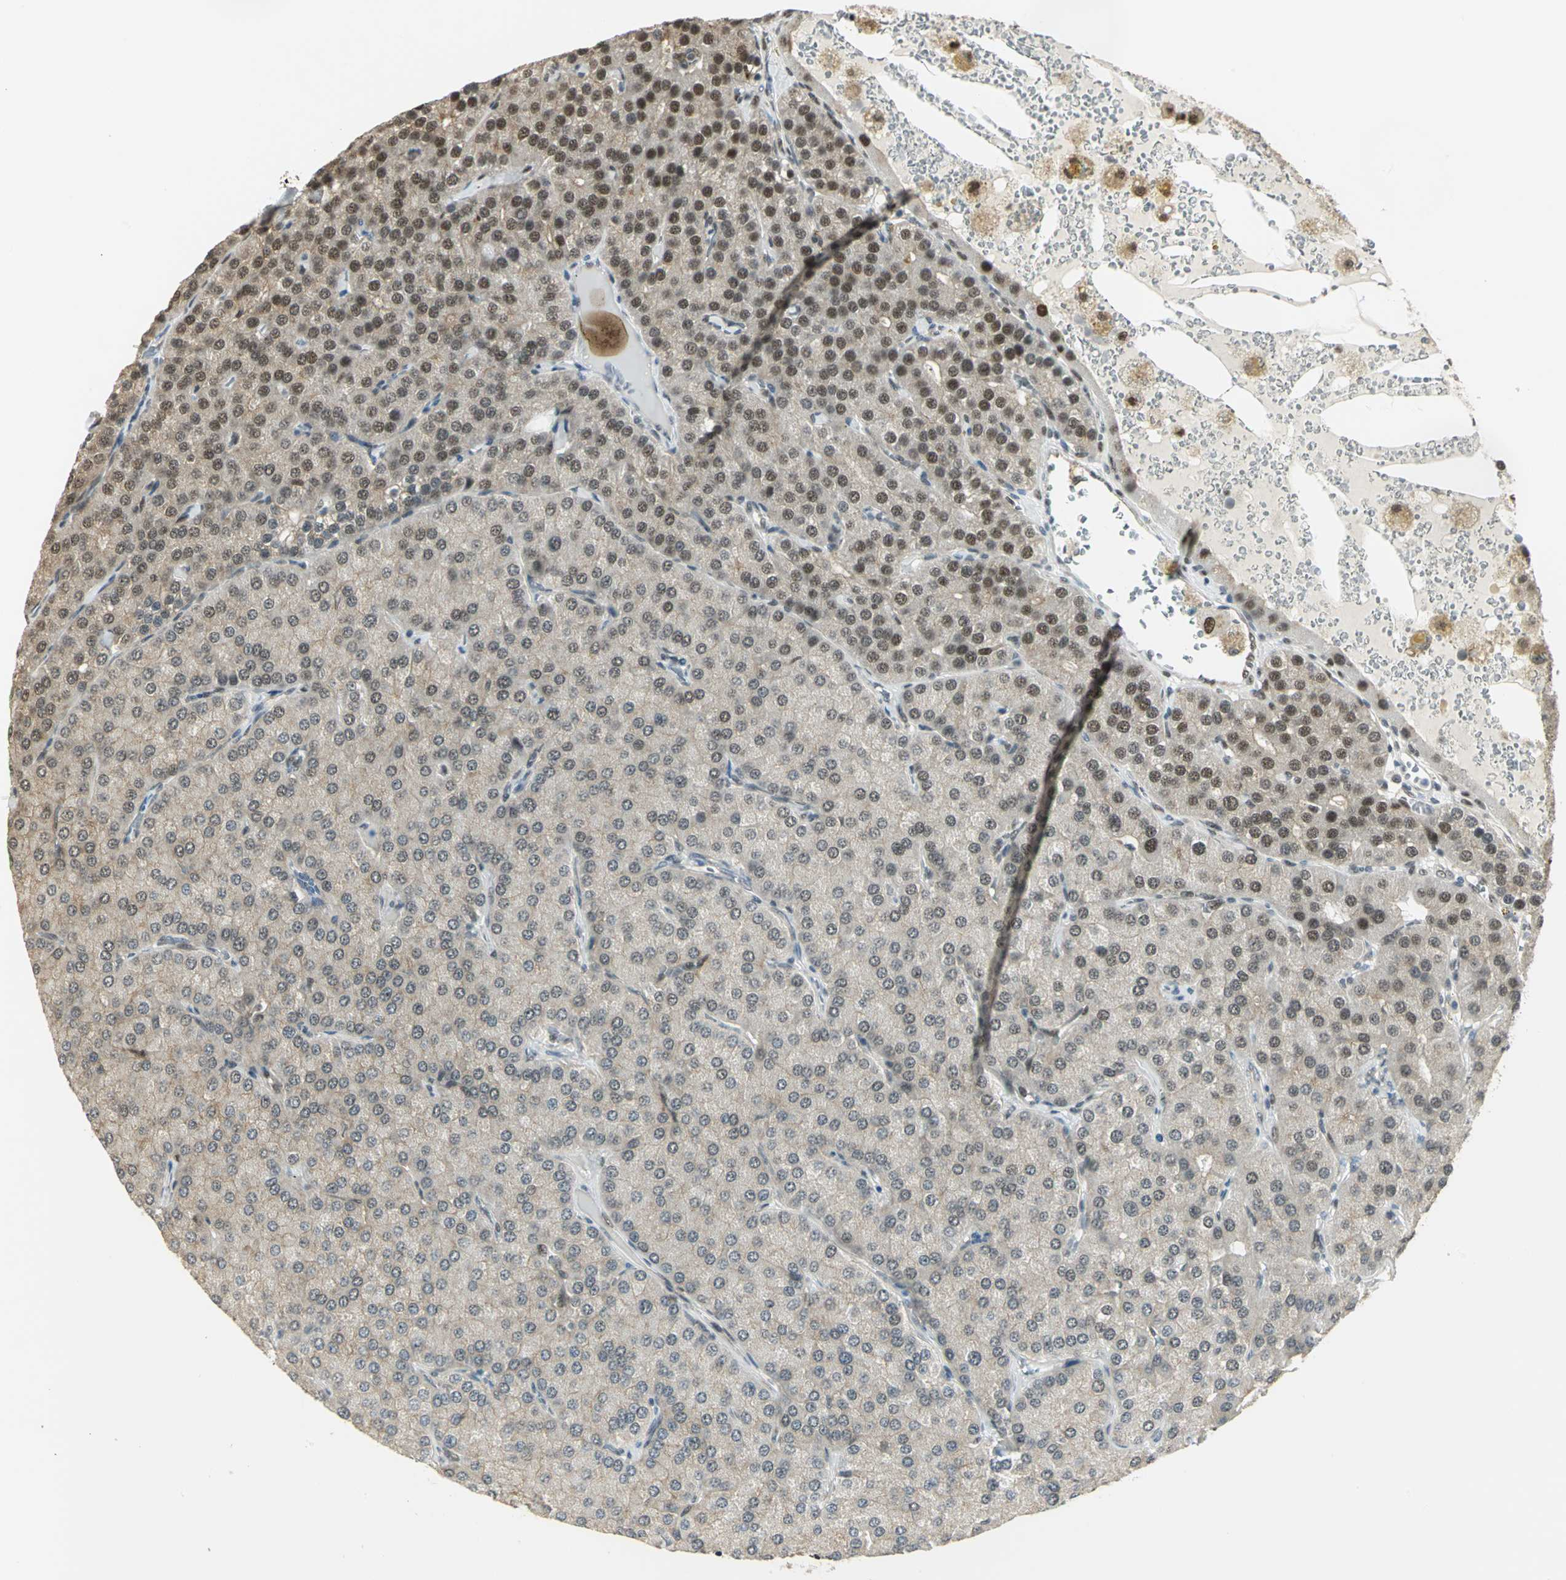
{"staining": {"intensity": "weak", "quantity": "25%-75%", "location": "cytoplasmic/membranous,nuclear"}, "tissue": "parathyroid gland", "cell_type": "Glandular cells", "image_type": "normal", "snomed": [{"axis": "morphology", "description": "Normal tissue, NOS"}, {"axis": "morphology", "description": "Adenoma, NOS"}, {"axis": "topography", "description": "Parathyroid gland"}], "caption": "The image exhibits a brown stain indicating the presence of a protein in the cytoplasmic/membranous,nuclear of glandular cells in parathyroid gland. (brown staining indicates protein expression, while blue staining denotes nuclei).", "gene": "DDX5", "patient": {"sex": "female", "age": 86}}